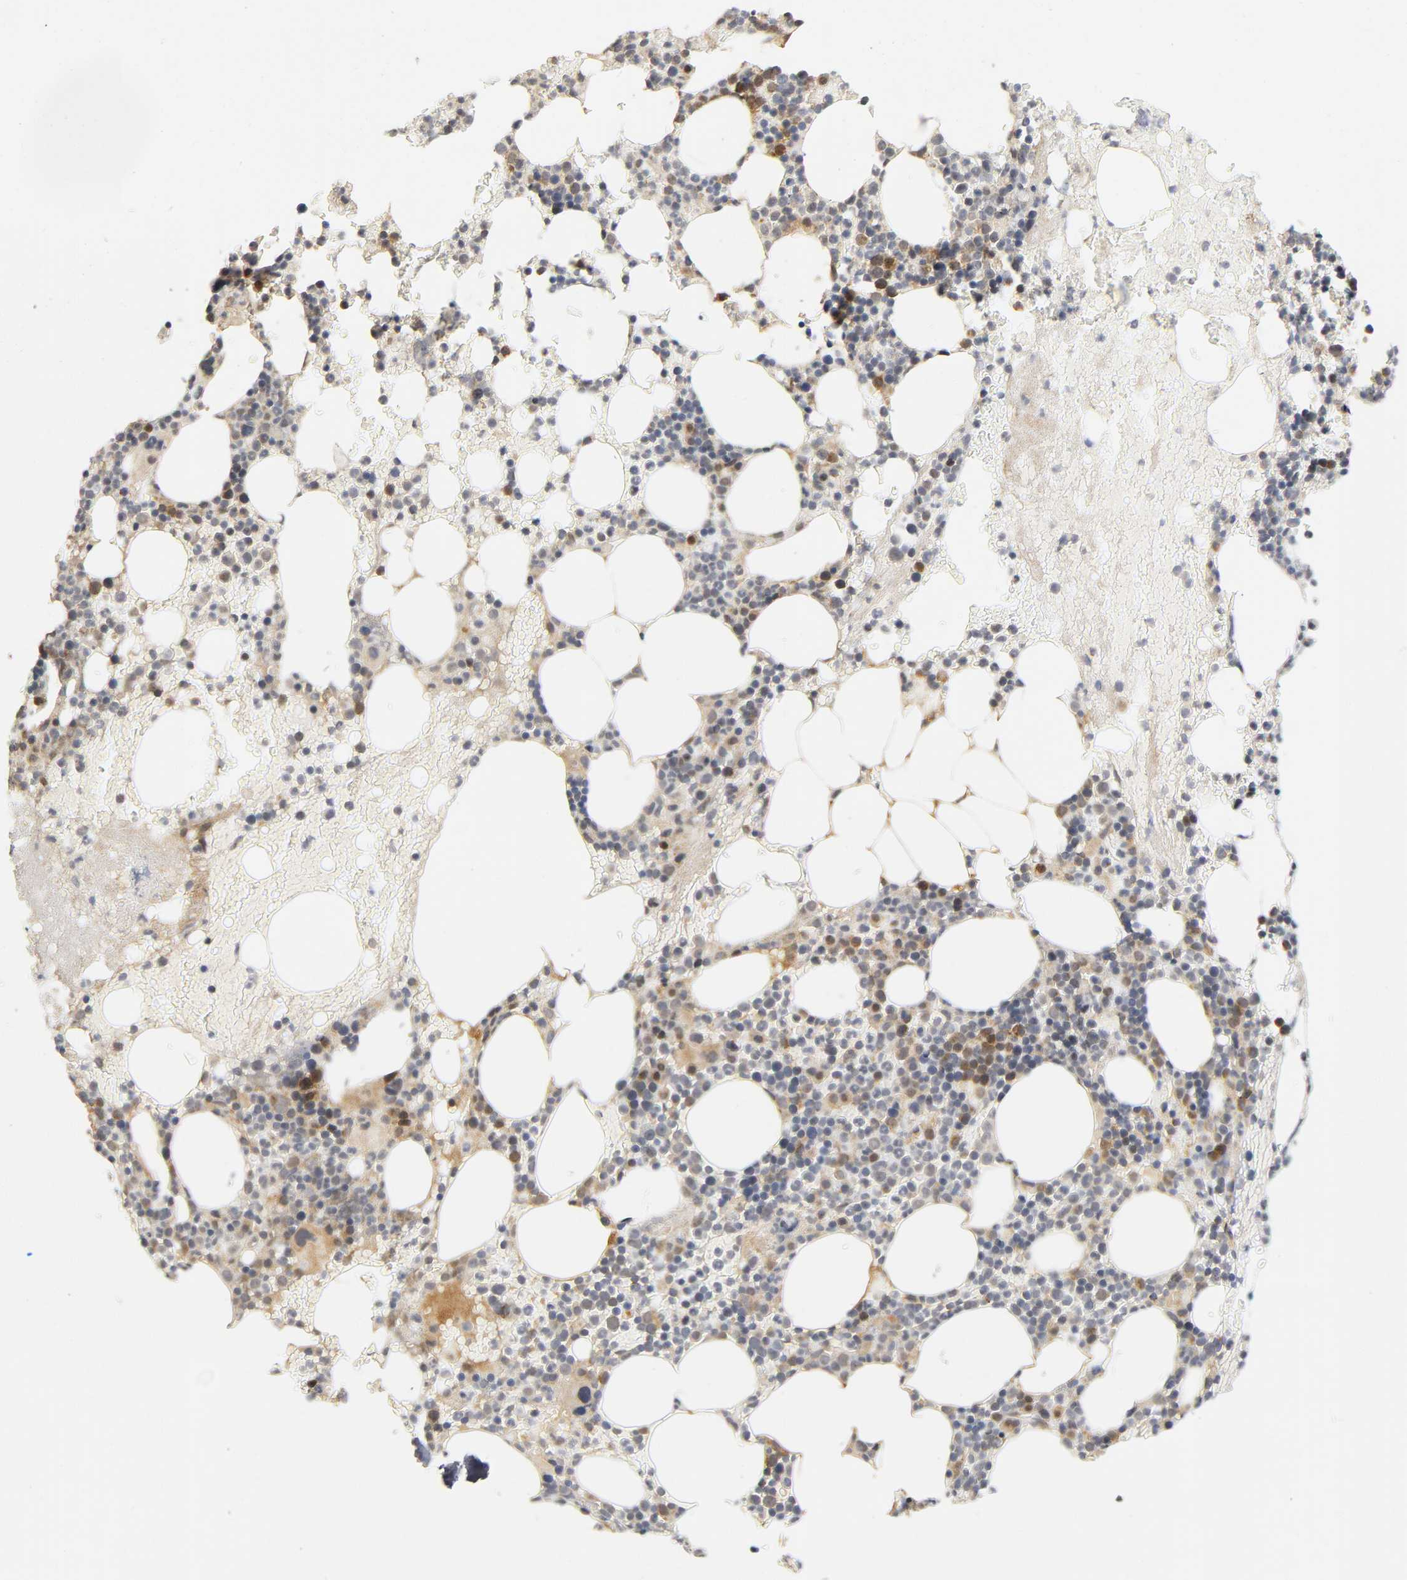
{"staining": {"intensity": "weak", "quantity": "<25%", "location": "cytoplasmic/membranous"}, "tissue": "bone marrow", "cell_type": "Hematopoietic cells", "image_type": "normal", "snomed": [{"axis": "morphology", "description": "Normal tissue, NOS"}, {"axis": "topography", "description": "Bone marrow"}], "caption": "The immunohistochemistry micrograph has no significant staining in hematopoietic cells of bone marrow. (DAB immunohistochemistry with hematoxylin counter stain).", "gene": "NRP1", "patient": {"sex": "female", "age": 66}}